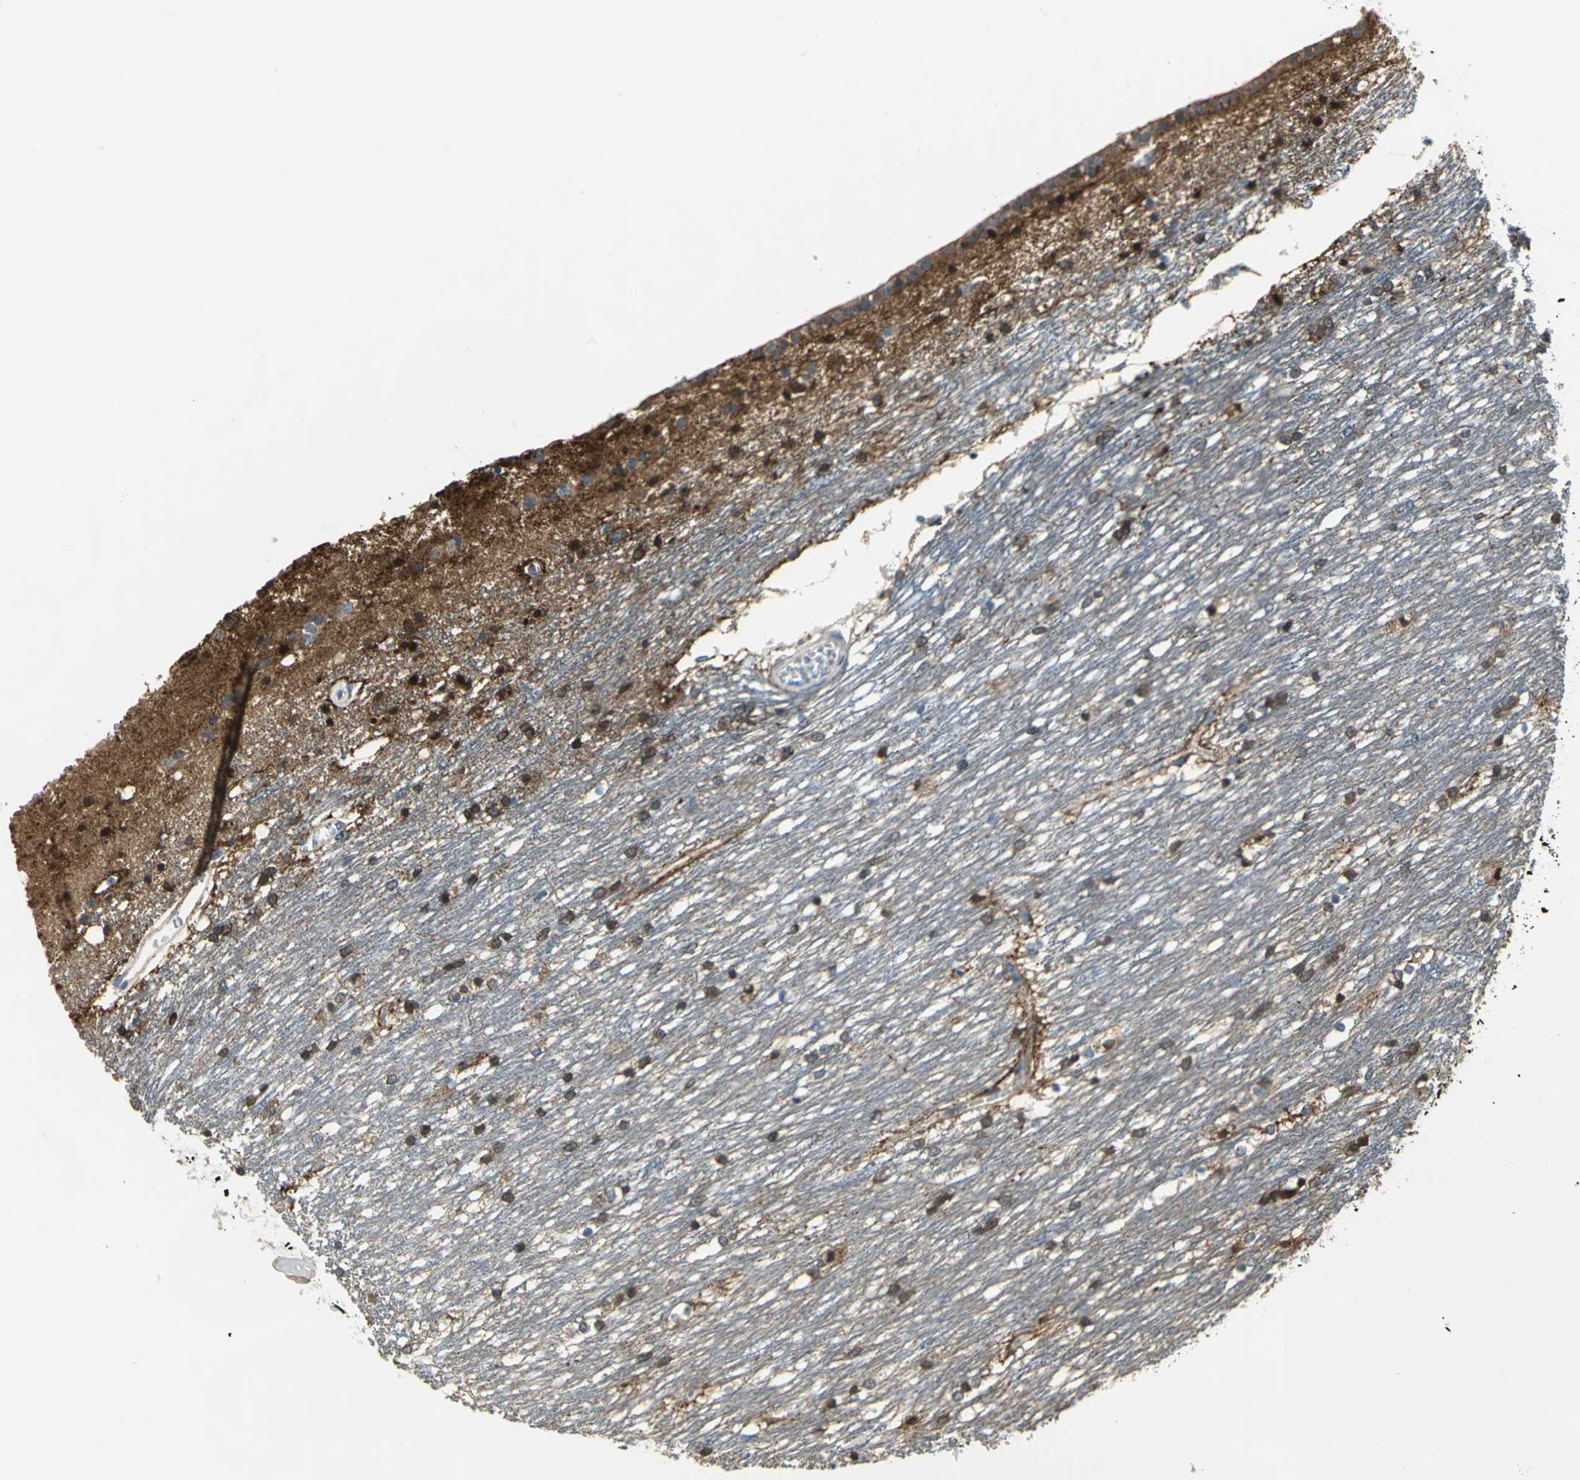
{"staining": {"intensity": "strong", "quantity": "25%-75%", "location": "cytoplasmic/membranous,nuclear"}, "tissue": "caudate", "cell_type": "Glial cells", "image_type": "normal", "snomed": [{"axis": "morphology", "description": "Normal tissue, NOS"}, {"axis": "topography", "description": "Lateral ventricle wall"}], "caption": "A histopathology image of caudate stained for a protein reveals strong cytoplasmic/membranous,nuclear brown staining in glial cells. (Stains: DAB (3,3'-diaminobenzidine) in brown, nuclei in blue, Microscopy: brightfield microscopy at high magnification).", "gene": "ENSG00000285130", "patient": {"sex": "female", "age": 19}}